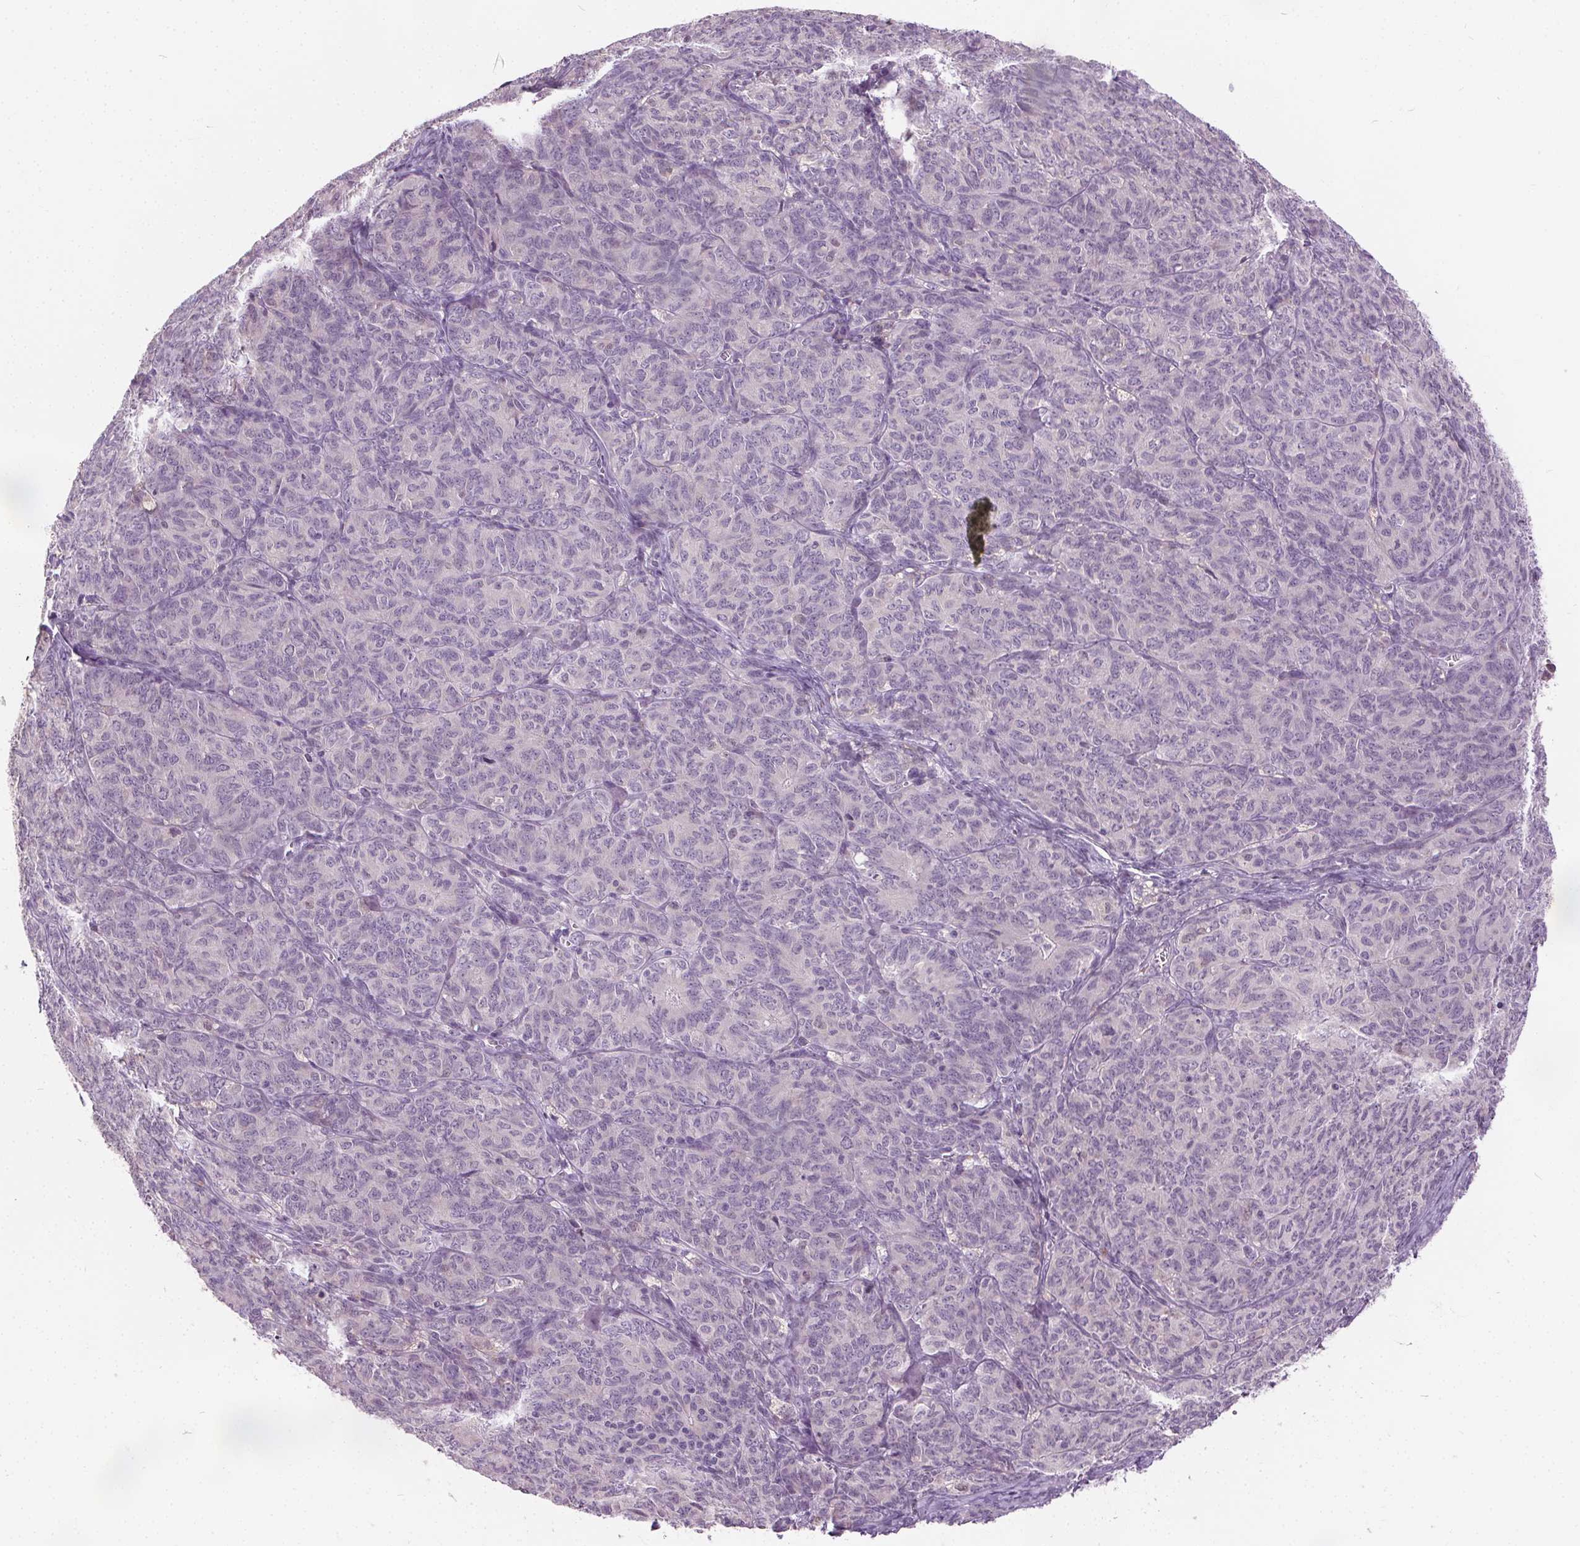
{"staining": {"intensity": "negative", "quantity": "none", "location": "none"}, "tissue": "ovarian cancer", "cell_type": "Tumor cells", "image_type": "cancer", "snomed": [{"axis": "morphology", "description": "Carcinoma, endometroid"}, {"axis": "topography", "description": "Ovary"}], "caption": "The histopathology image demonstrates no staining of tumor cells in endometroid carcinoma (ovarian).", "gene": "ACOX2", "patient": {"sex": "female", "age": 80}}